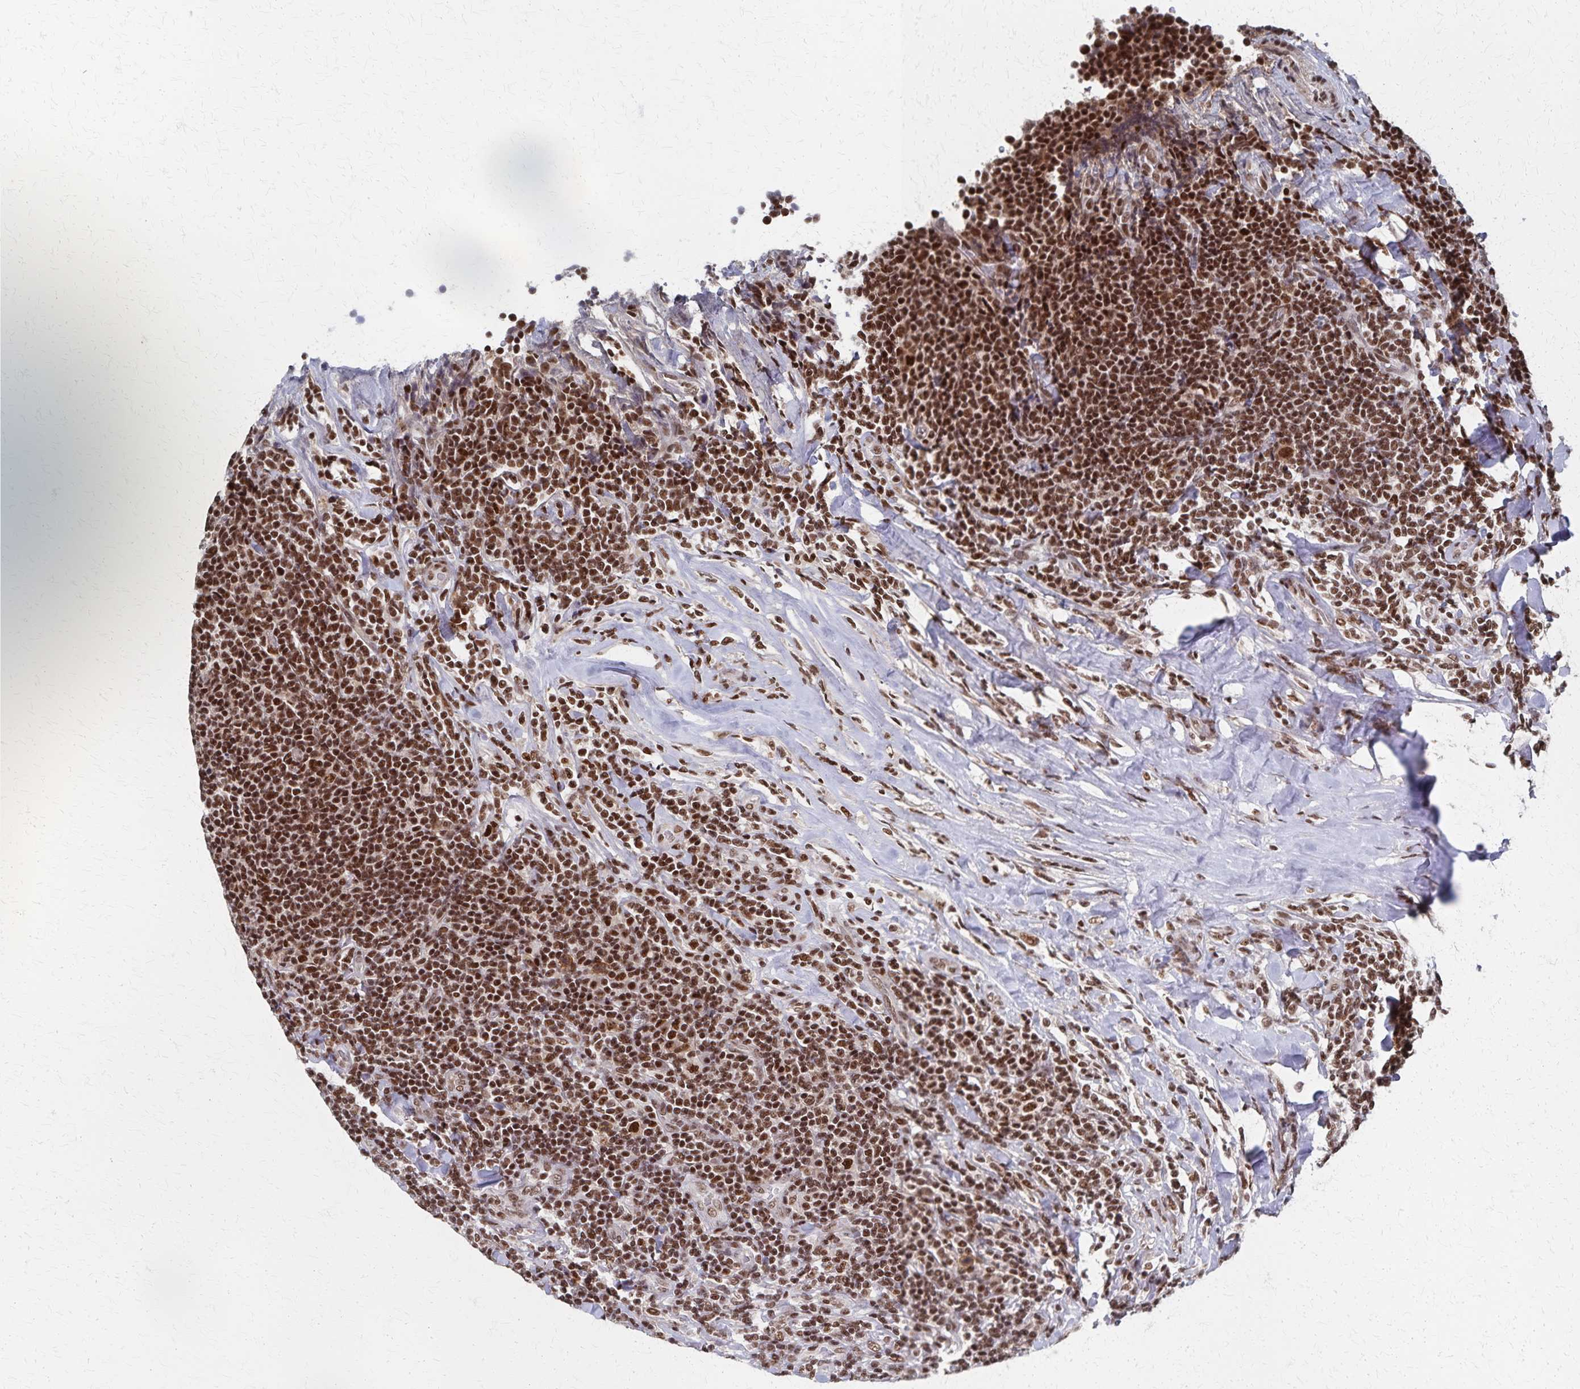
{"staining": {"intensity": "moderate", "quantity": ">75%", "location": "nuclear"}, "tissue": "lymphoma", "cell_type": "Tumor cells", "image_type": "cancer", "snomed": [{"axis": "morphology", "description": "Malignant lymphoma, non-Hodgkin's type, Low grade"}, {"axis": "topography", "description": "Lymph node"}], "caption": "IHC image of human malignant lymphoma, non-Hodgkin's type (low-grade) stained for a protein (brown), which reveals medium levels of moderate nuclear expression in approximately >75% of tumor cells.", "gene": "GTF2B", "patient": {"sex": "male", "age": 52}}